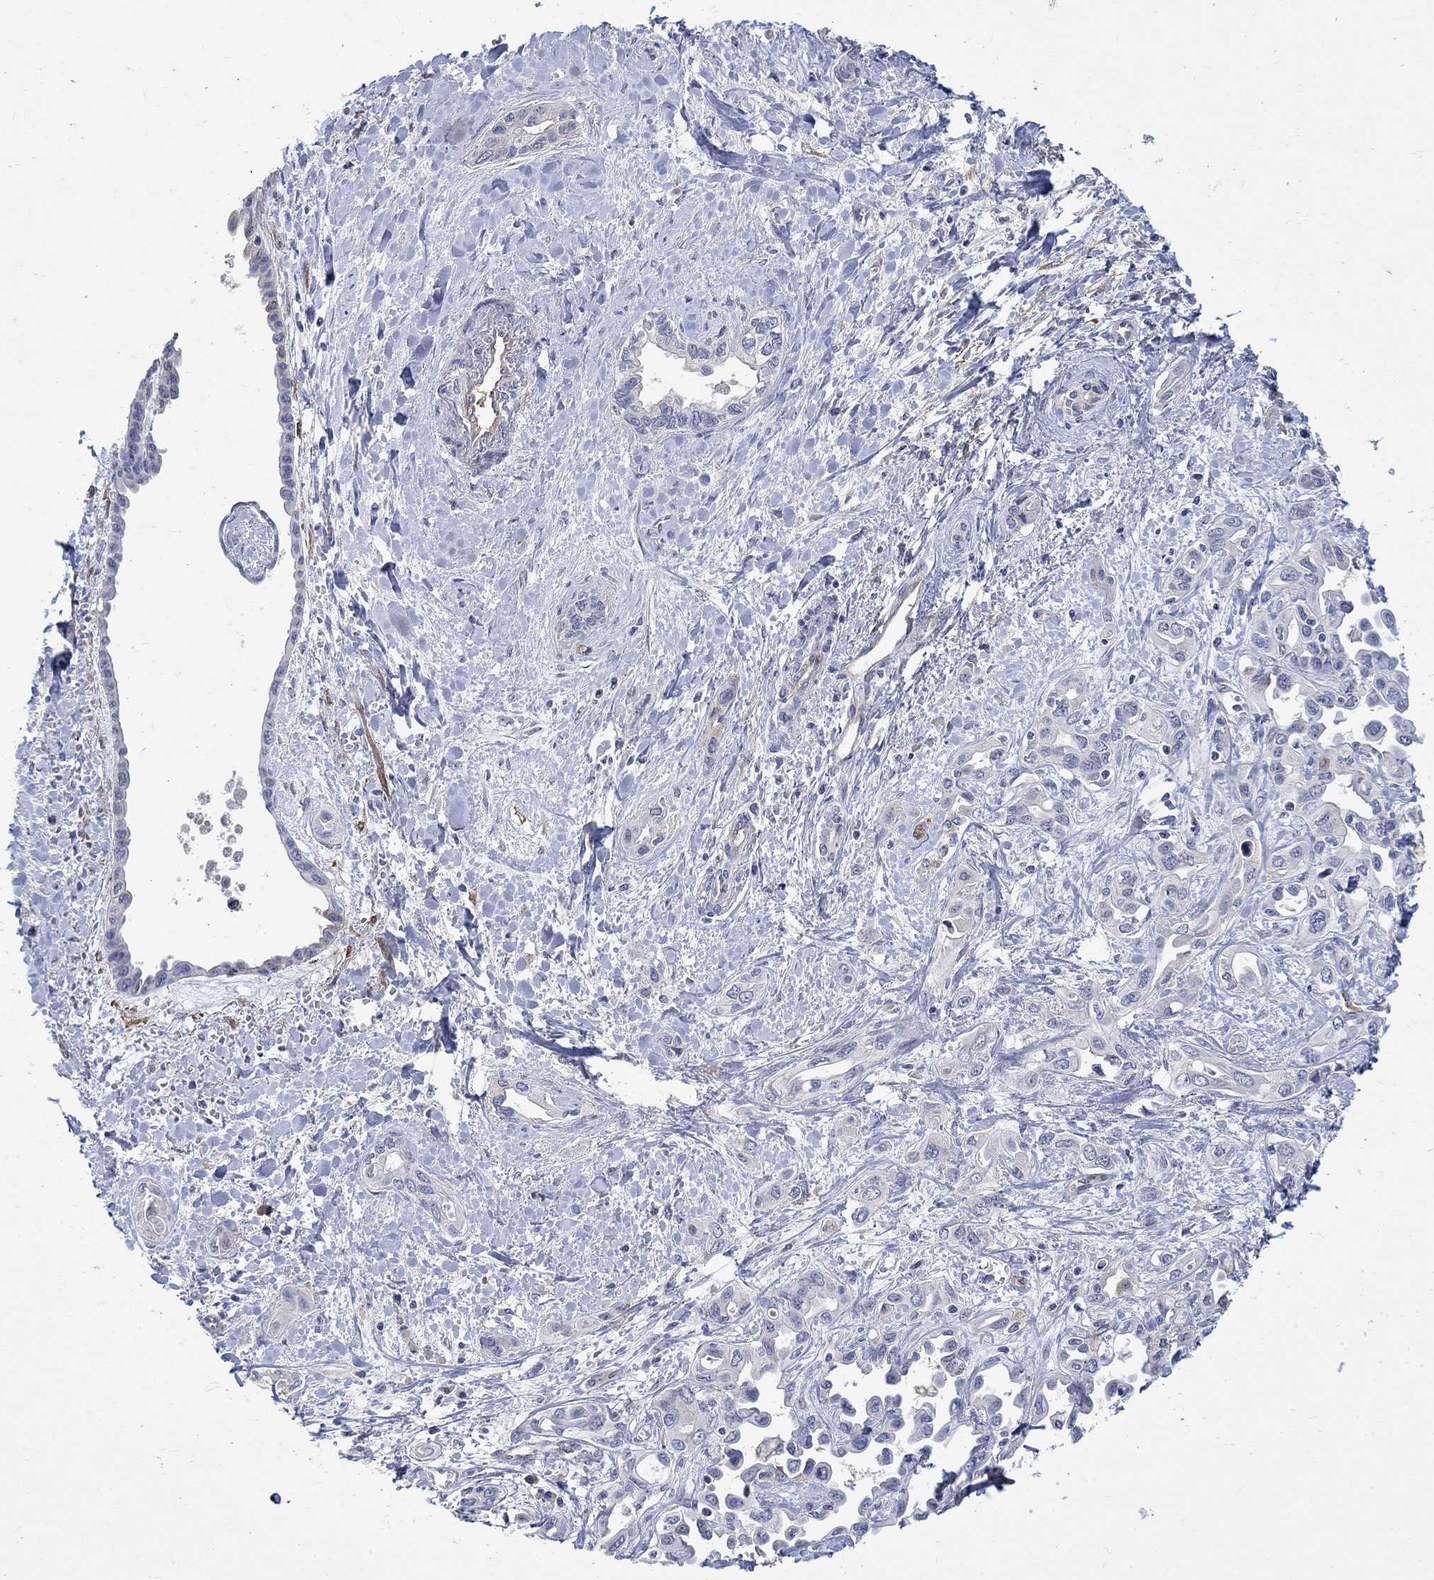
{"staining": {"intensity": "negative", "quantity": "none", "location": "none"}, "tissue": "liver cancer", "cell_type": "Tumor cells", "image_type": "cancer", "snomed": [{"axis": "morphology", "description": "Cholangiocarcinoma"}, {"axis": "topography", "description": "Liver"}], "caption": "An immunohistochemistry (IHC) micrograph of liver cancer is shown. There is no staining in tumor cells of liver cancer.", "gene": "TGM2", "patient": {"sex": "female", "age": 64}}